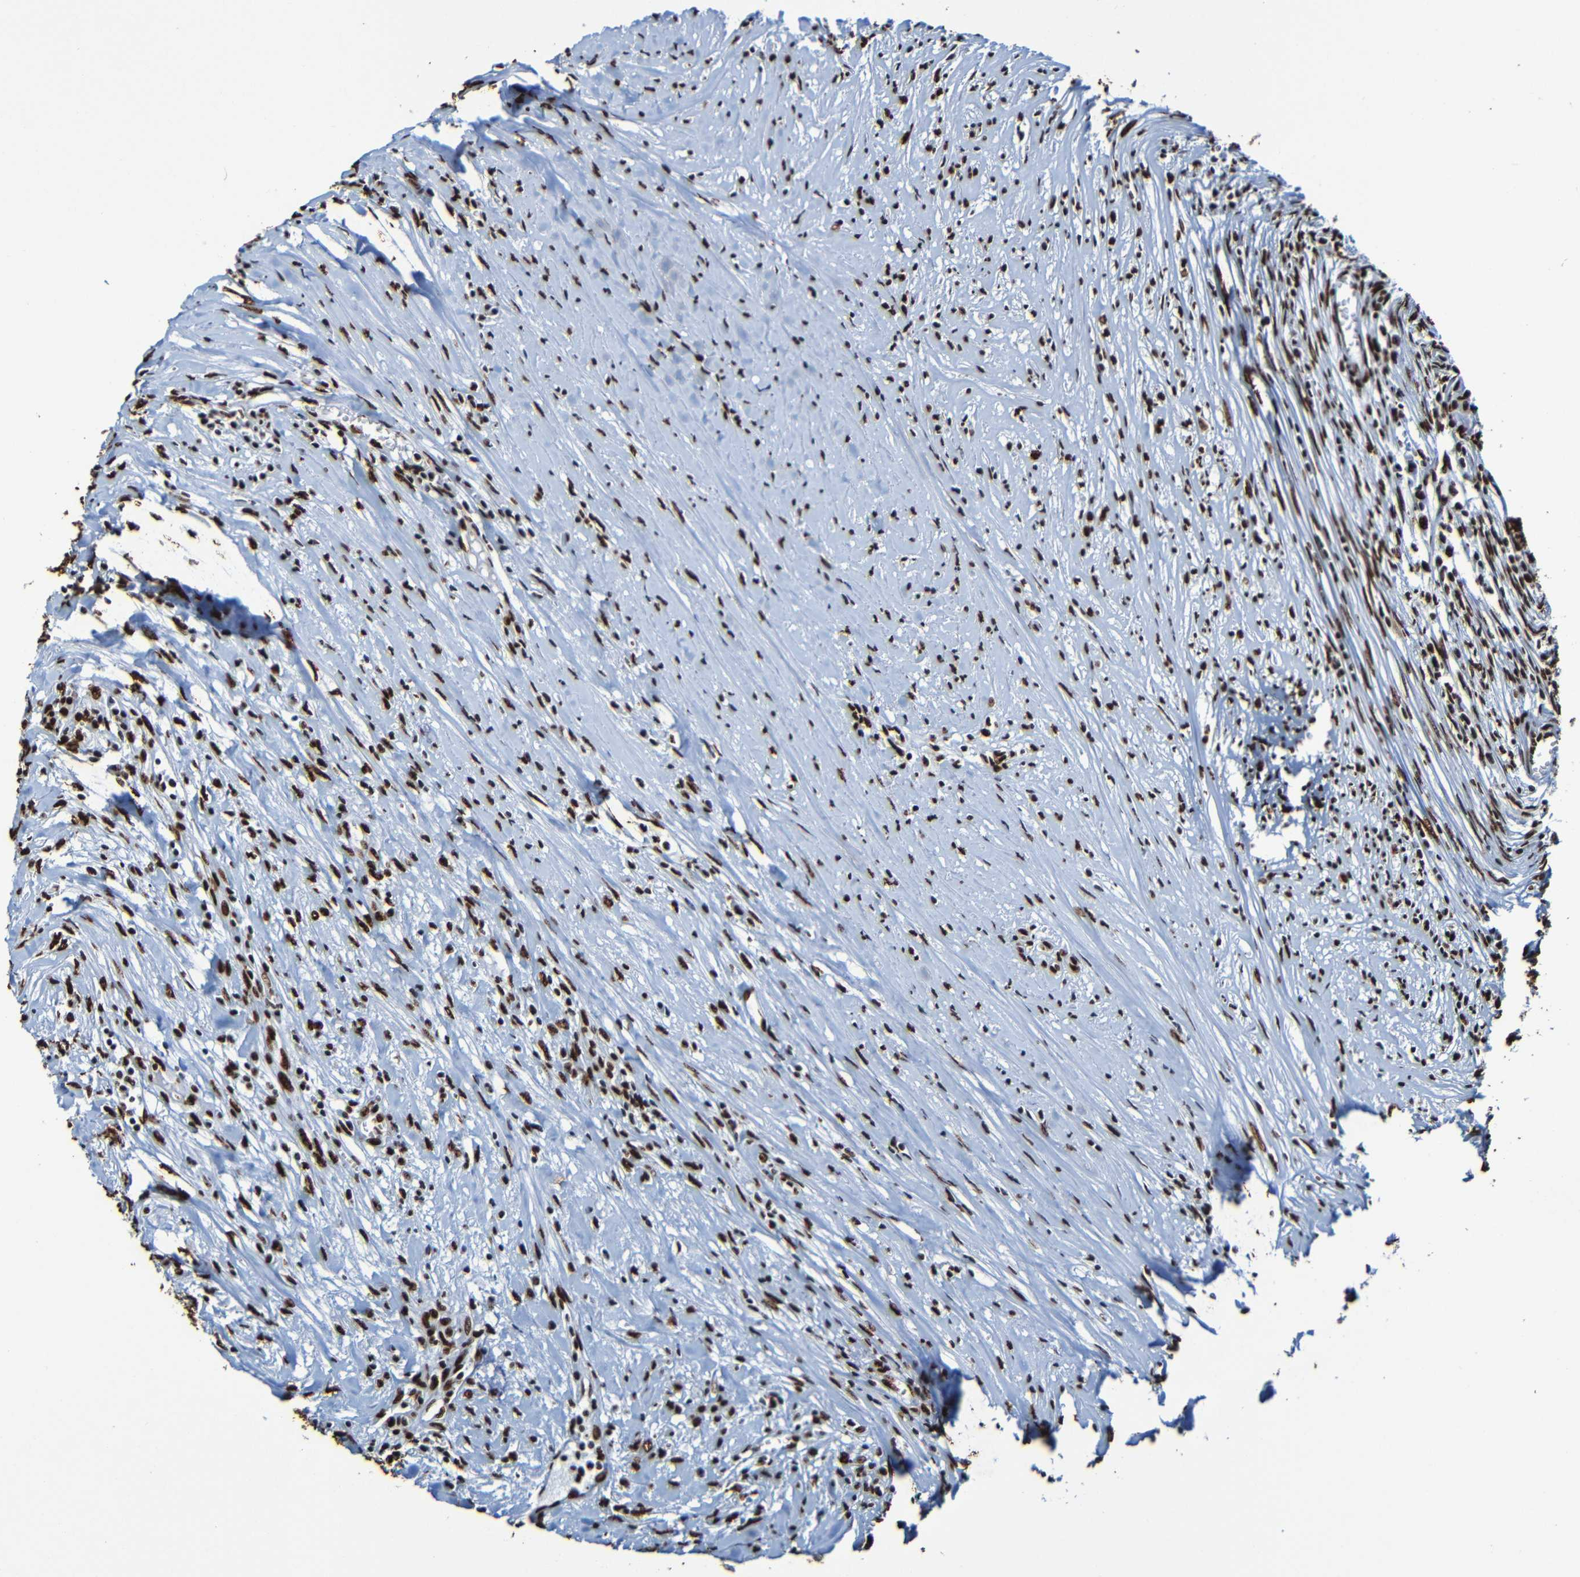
{"staining": {"intensity": "strong", "quantity": ">75%", "location": "nuclear"}, "tissue": "colorectal cancer", "cell_type": "Tumor cells", "image_type": "cancer", "snomed": [{"axis": "morphology", "description": "Adenocarcinoma, NOS"}, {"axis": "topography", "description": "Colon"}], "caption": "This histopathology image demonstrates colorectal adenocarcinoma stained with IHC to label a protein in brown. The nuclear of tumor cells show strong positivity for the protein. Nuclei are counter-stained blue.", "gene": "SRSF3", "patient": {"sex": "male", "age": 45}}